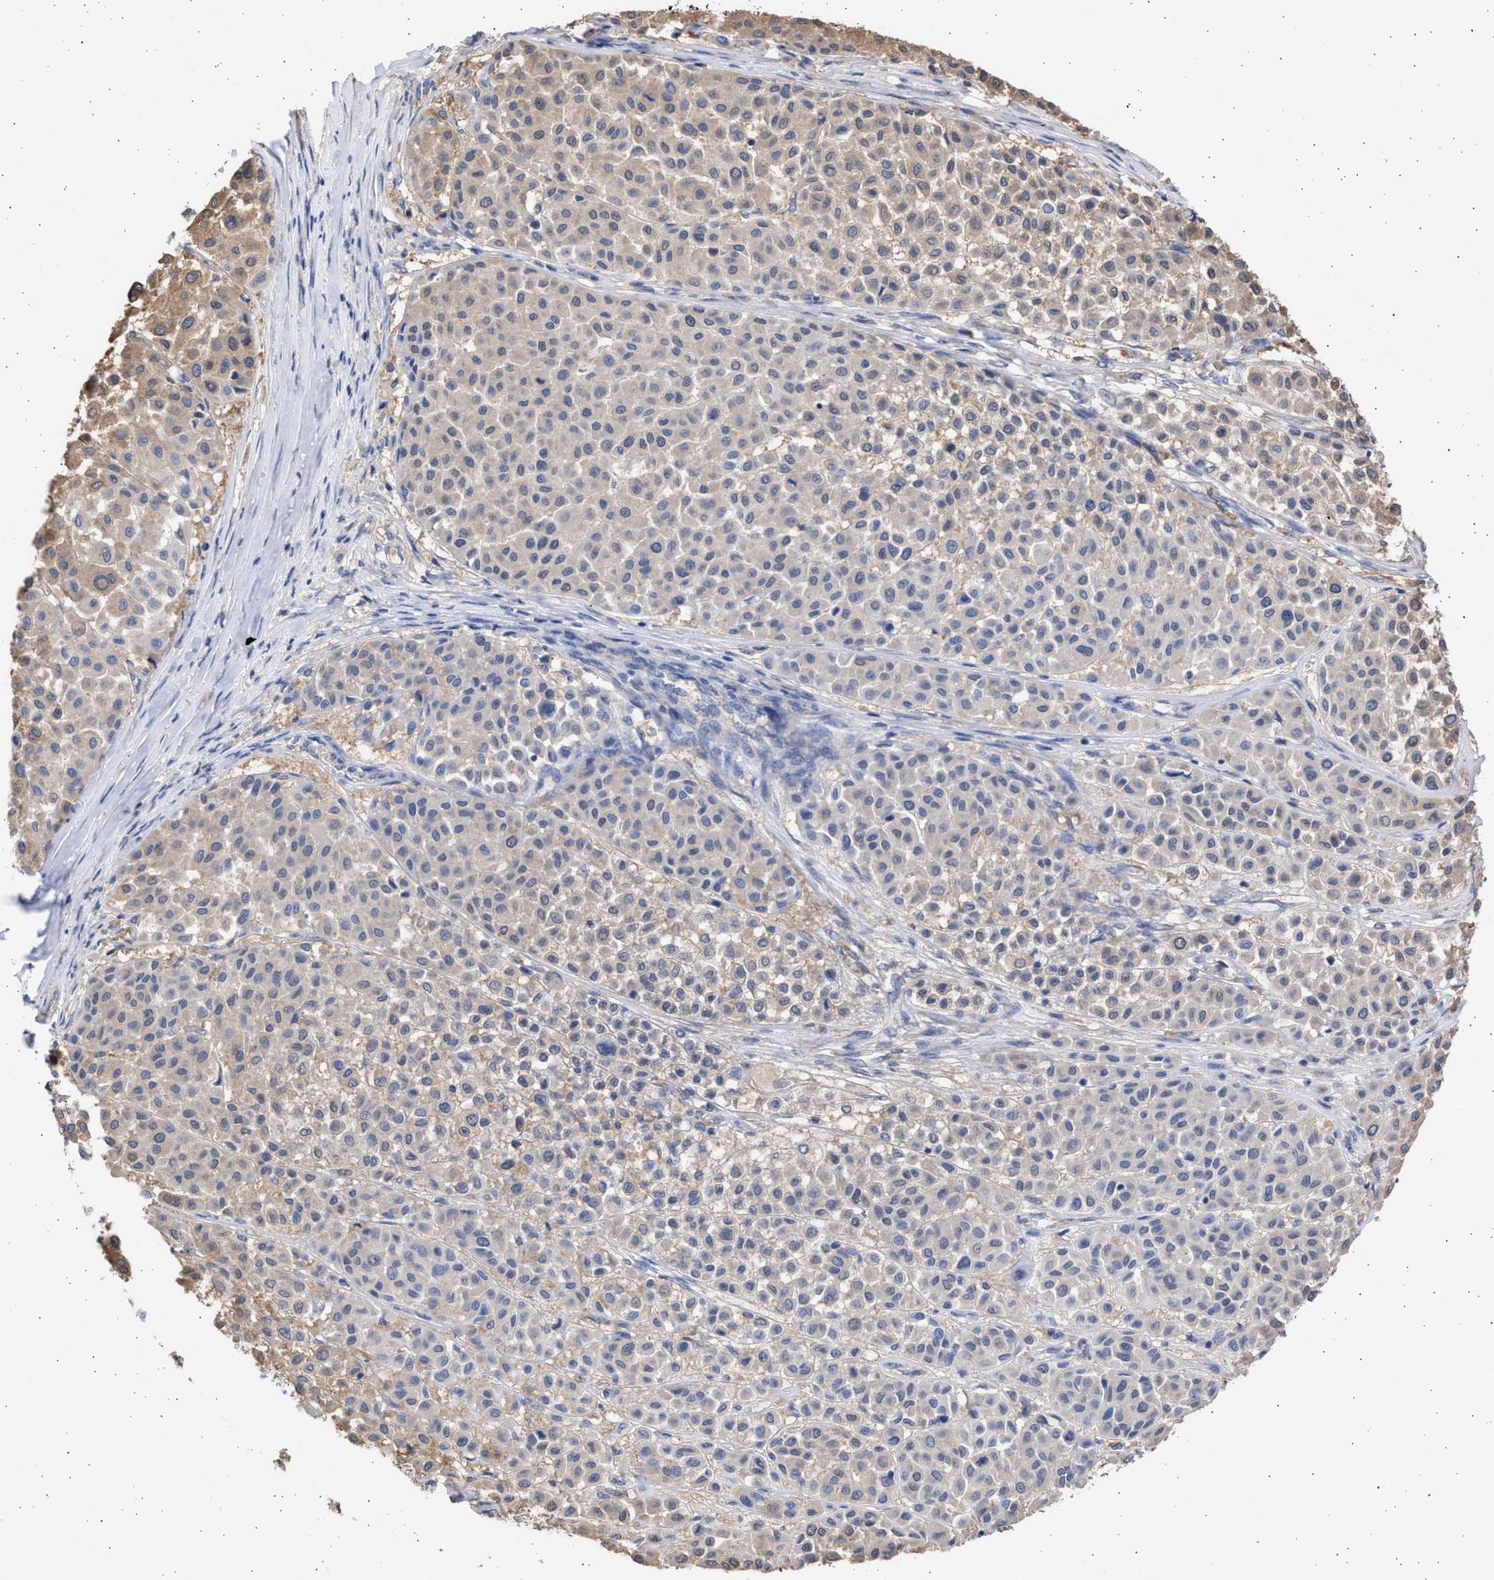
{"staining": {"intensity": "weak", "quantity": "25%-75%", "location": "cytoplasmic/membranous"}, "tissue": "melanoma", "cell_type": "Tumor cells", "image_type": "cancer", "snomed": [{"axis": "morphology", "description": "Malignant melanoma, Metastatic site"}, {"axis": "topography", "description": "Soft tissue"}], "caption": "Immunohistochemistry (DAB) staining of human malignant melanoma (metastatic site) demonstrates weak cytoplasmic/membranous protein expression in approximately 25%-75% of tumor cells.", "gene": "ALDOC", "patient": {"sex": "male", "age": 41}}